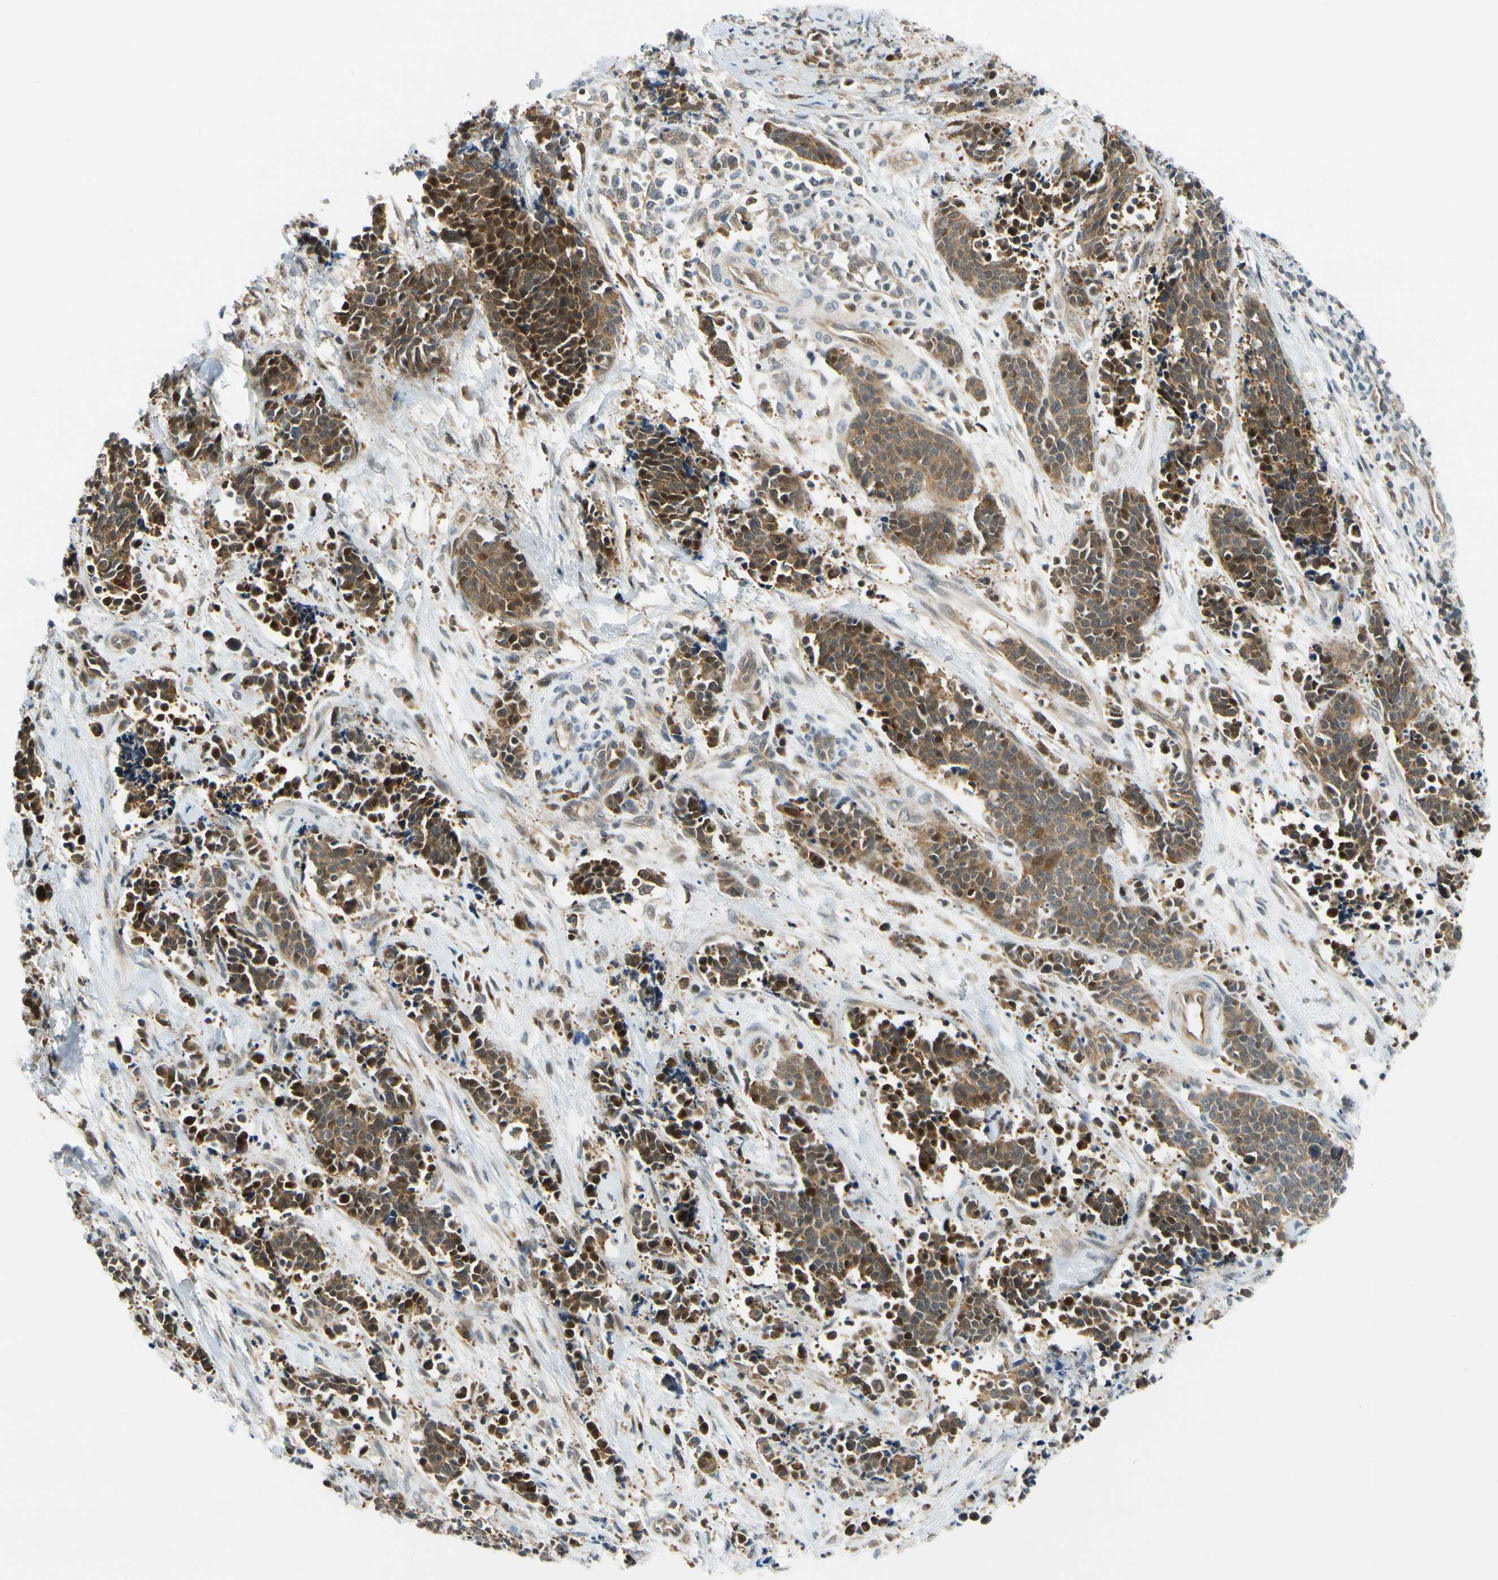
{"staining": {"intensity": "moderate", "quantity": ">75%", "location": "cytoplasmic/membranous,nuclear"}, "tissue": "cervical cancer", "cell_type": "Tumor cells", "image_type": "cancer", "snomed": [{"axis": "morphology", "description": "Squamous cell carcinoma, NOS"}, {"axis": "topography", "description": "Cervix"}], "caption": "DAB immunohistochemical staining of human cervical squamous cell carcinoma exhibits moderate cytoplasmic/membranous and nuclear protein expression in about >75% of tumor cells.", "gene": "MAPK9", "patient": {"sex": "female", "age": 35}}